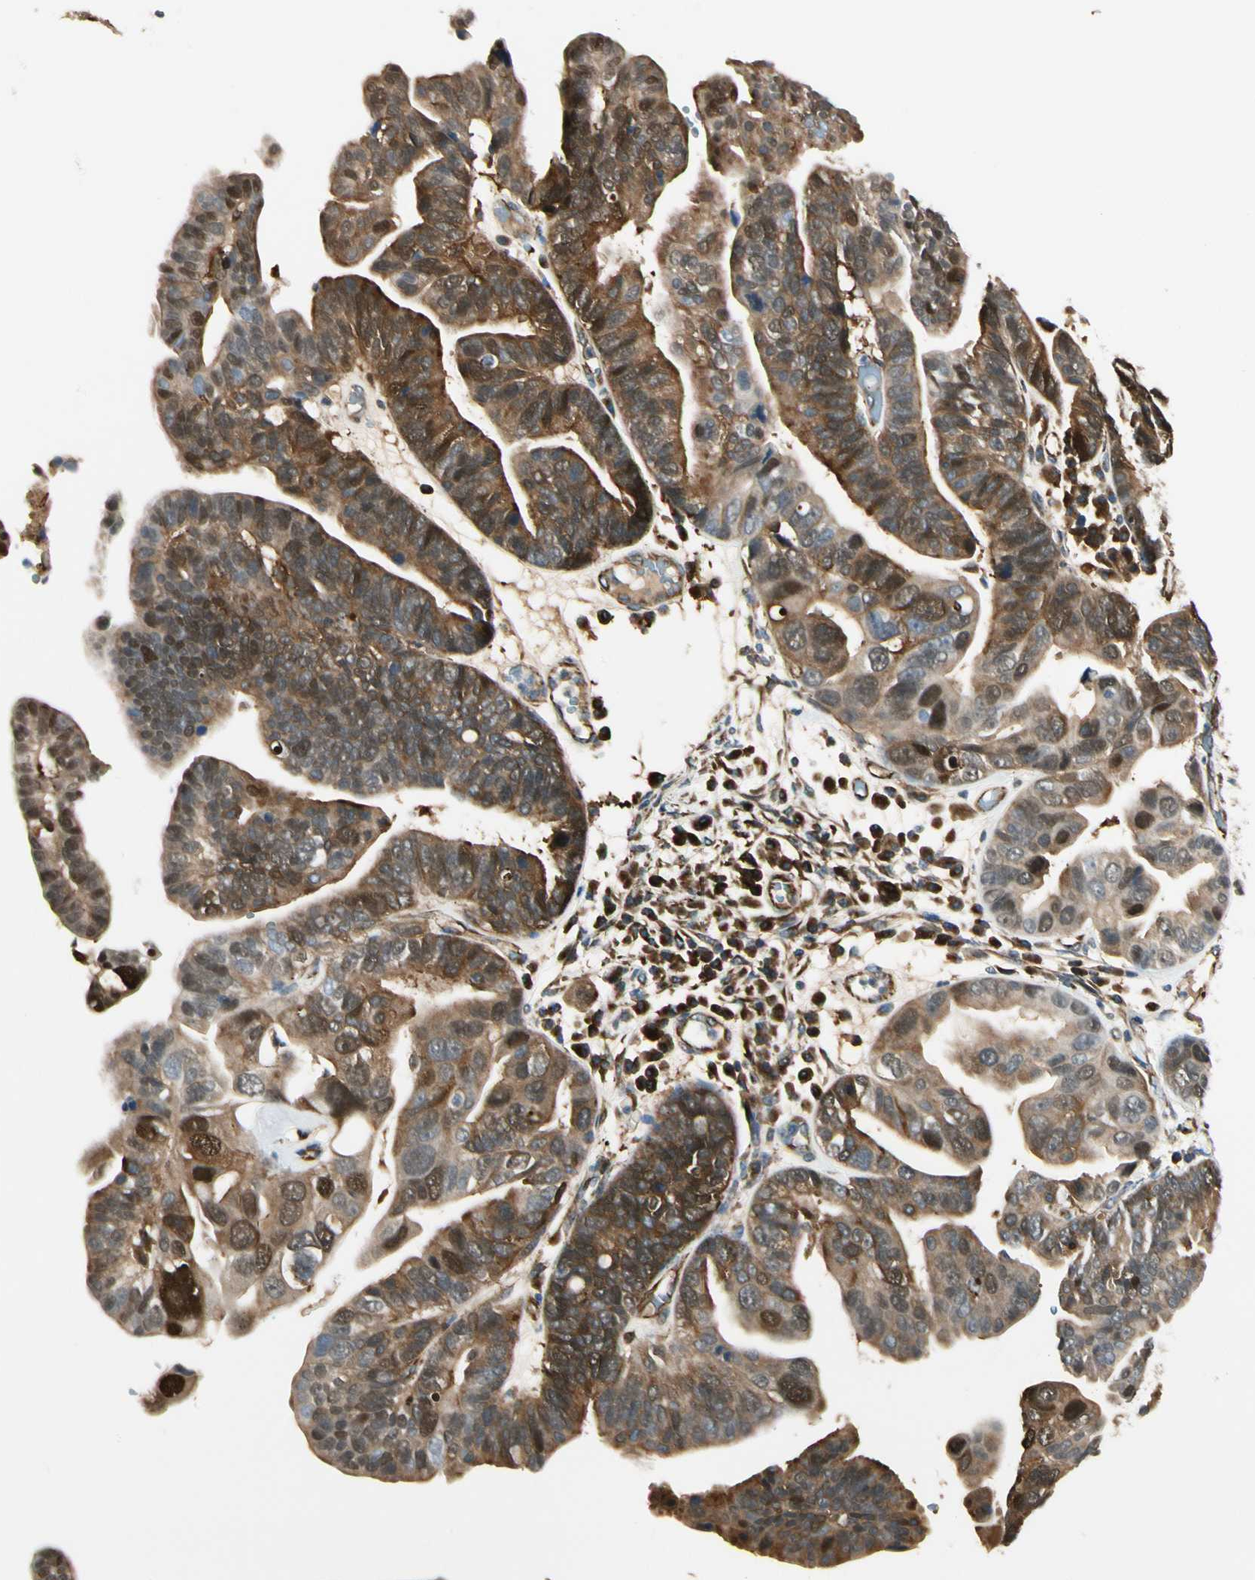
{"staining": {"intensity": "strong", "quantity": ">75%", "location": "cytoplasmic/membranous,nuclear"}, "tissue": "ovarian cancer", "cell_type": "Tumor cells", "image_type": "cancer", "snomed": [{"axis": "morphology", "description": "Cystadenocarcinoma, serous, NOS"}, {"axis": "topography", "description": "Ovary"}], "caption": "Tumor cells demonstrate strong cytoplasmic/membranous and nuclear staining in about >75% of cells in serous cystadenocarcinoma (ovarian).", "gene": "FTH1", "patient": {"sex": "female", "age": 56}}